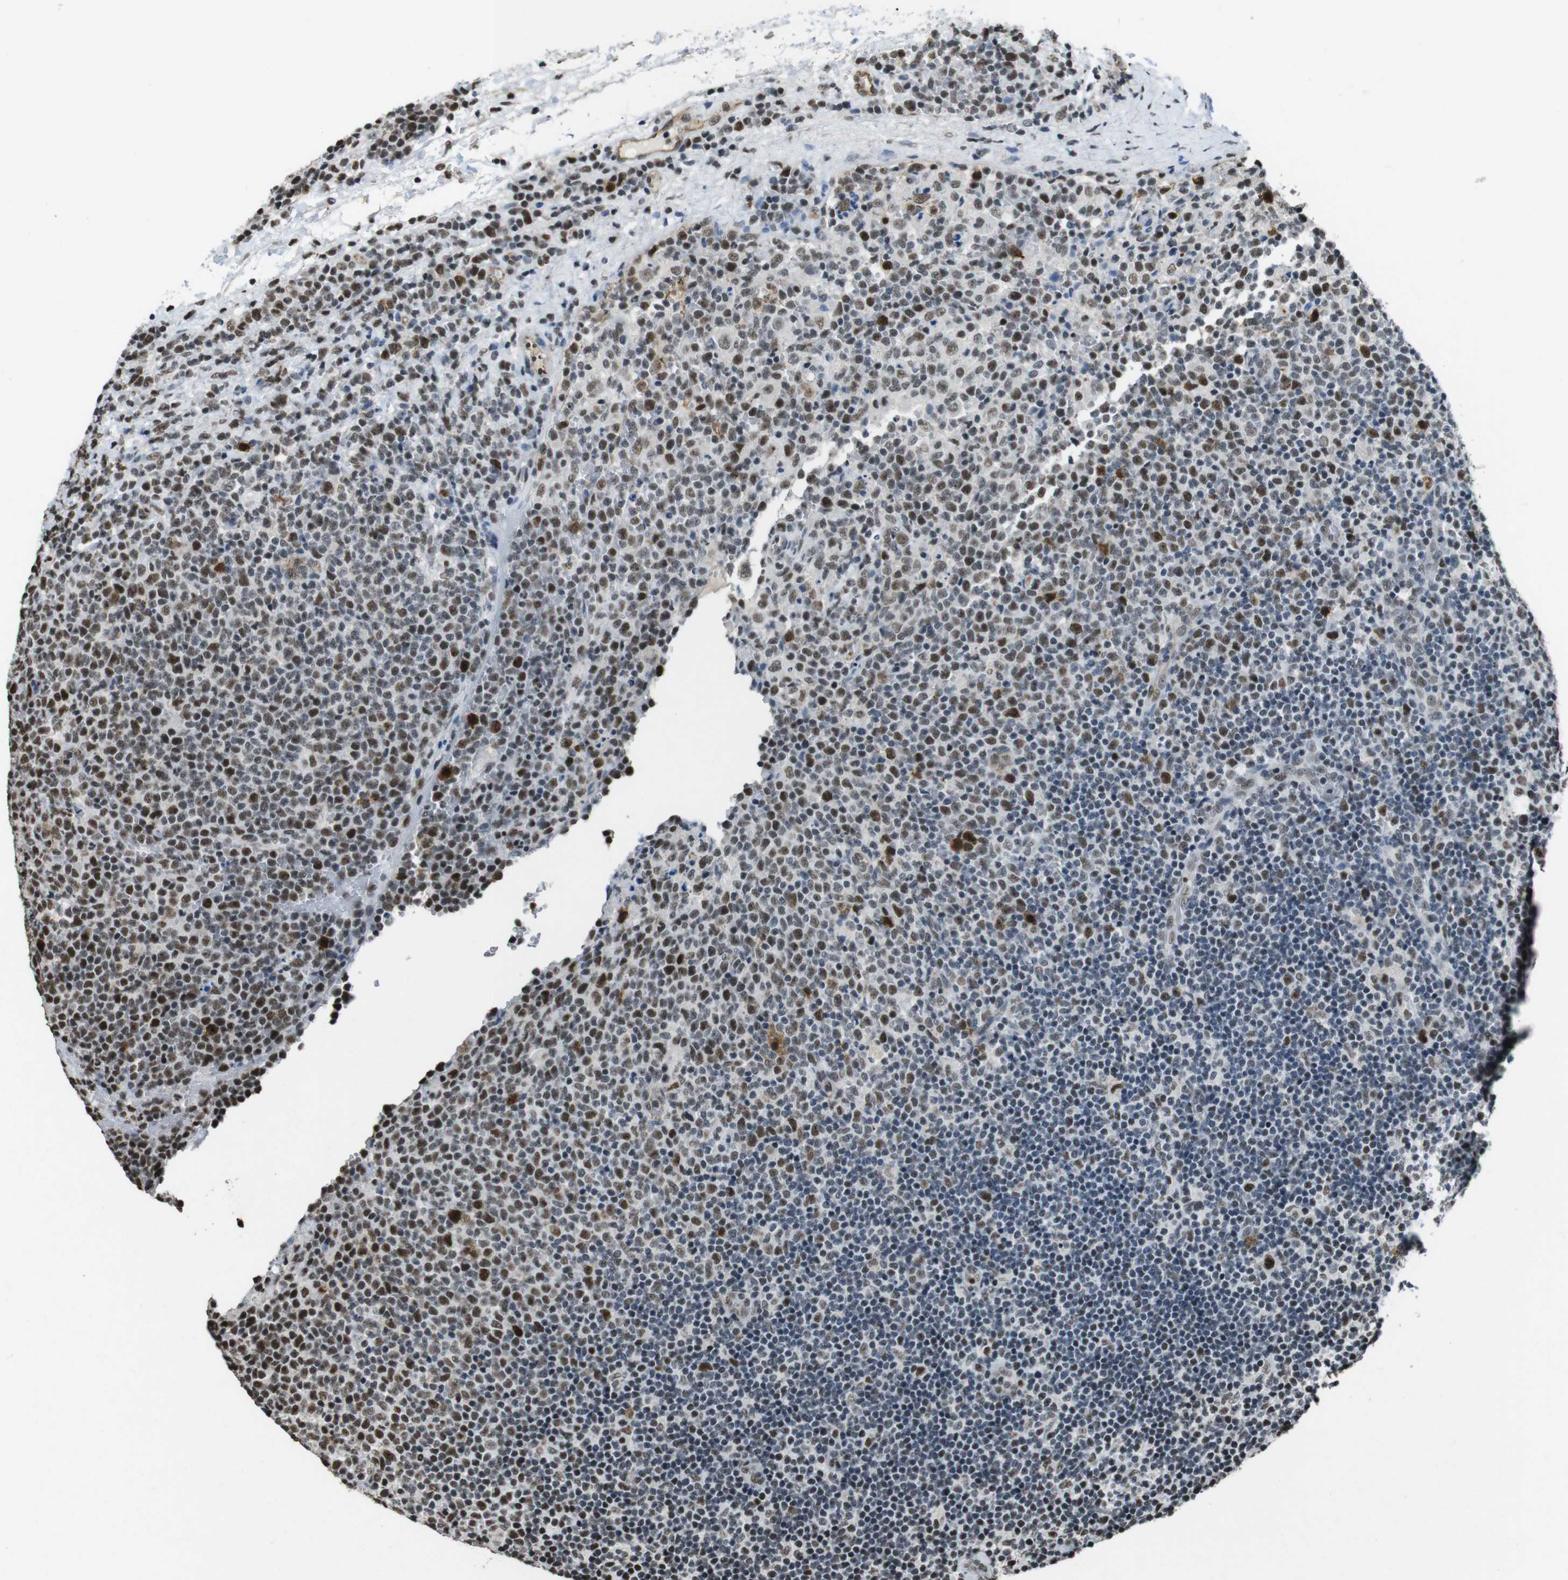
{"staining": {"intensity": "moderate", "quantity": "25%-75%", "location": "nuclear"}, "tissue": "lymphoma", "cell_type": "Tumor cells", "image_type": "cancer", "snomed": [{"axis": "morphology", "description": "Malignant lymphoma, non-Hodgkin's type, High grade"}, {"axis": "topography", "description": "Lymph node"}], "caption": "Human malignant lymphoma, non-Hodgkin's type (high-grade) stained for a protein (brown) reveals moderate nuclear positive staining in about 25%-75% of tumor cells.", "gene": "CSNK2B", "patient": {"sex": "male", "age": 61}}